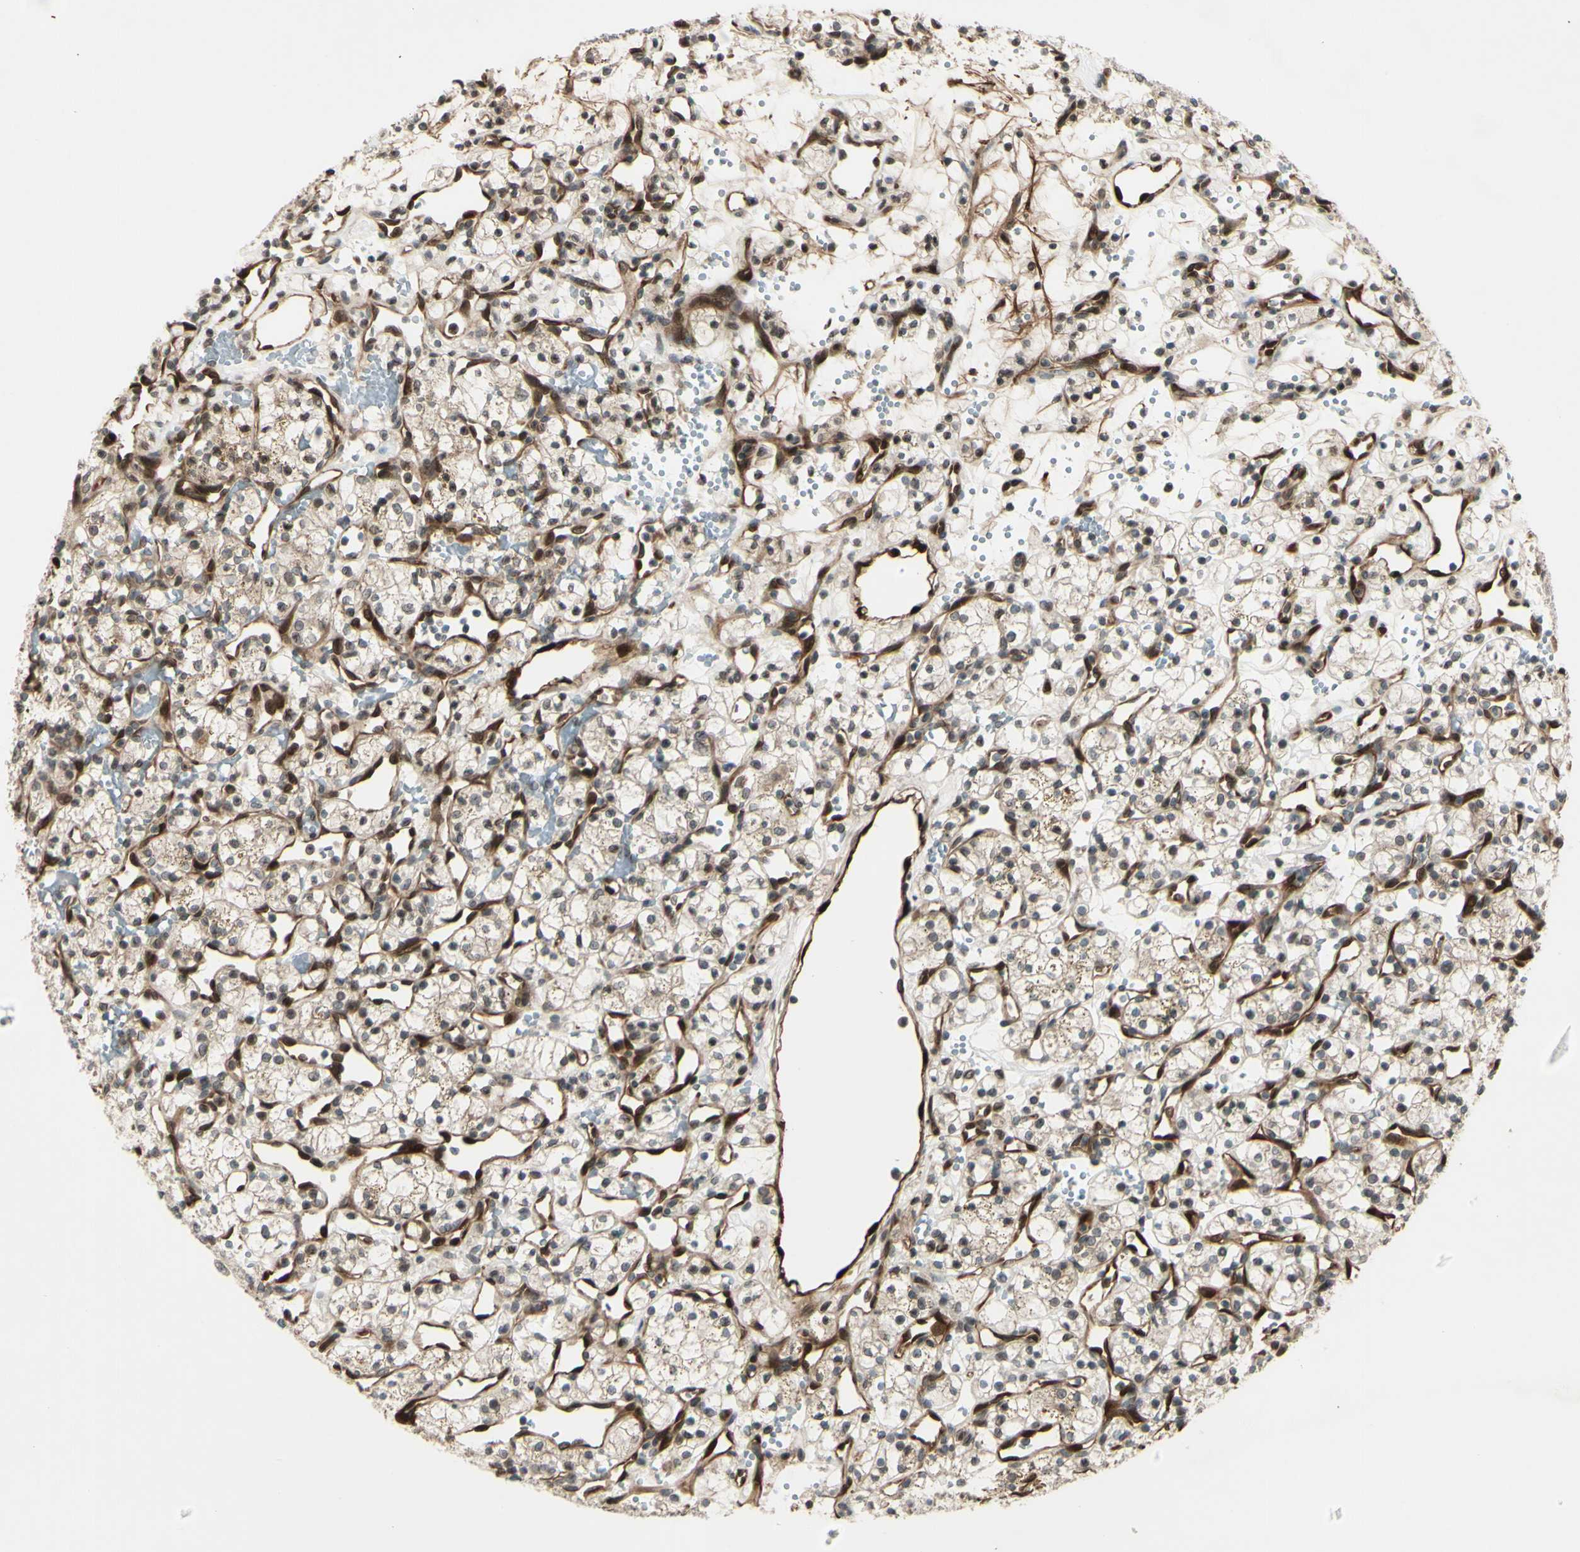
{"staining": {"intensity": "weak", "quantity": "<25%", "location": "cytoplasmic/membranous,nuclear"}, "tissue": "renal cancer", "cell_type": "Tumor cells", "image_type": "cancer", "snomed": [{"axis": "morphology", "description": "Adenocarcinoma, NOS"}, {"axis": "topography", "description": "Kidney"}], "caption": "Tumor cells show no significant positivity in renal cancer (adenocarcinoma).", "gene": "MLF2", "patient": {"sex": "female", "age": 60}}